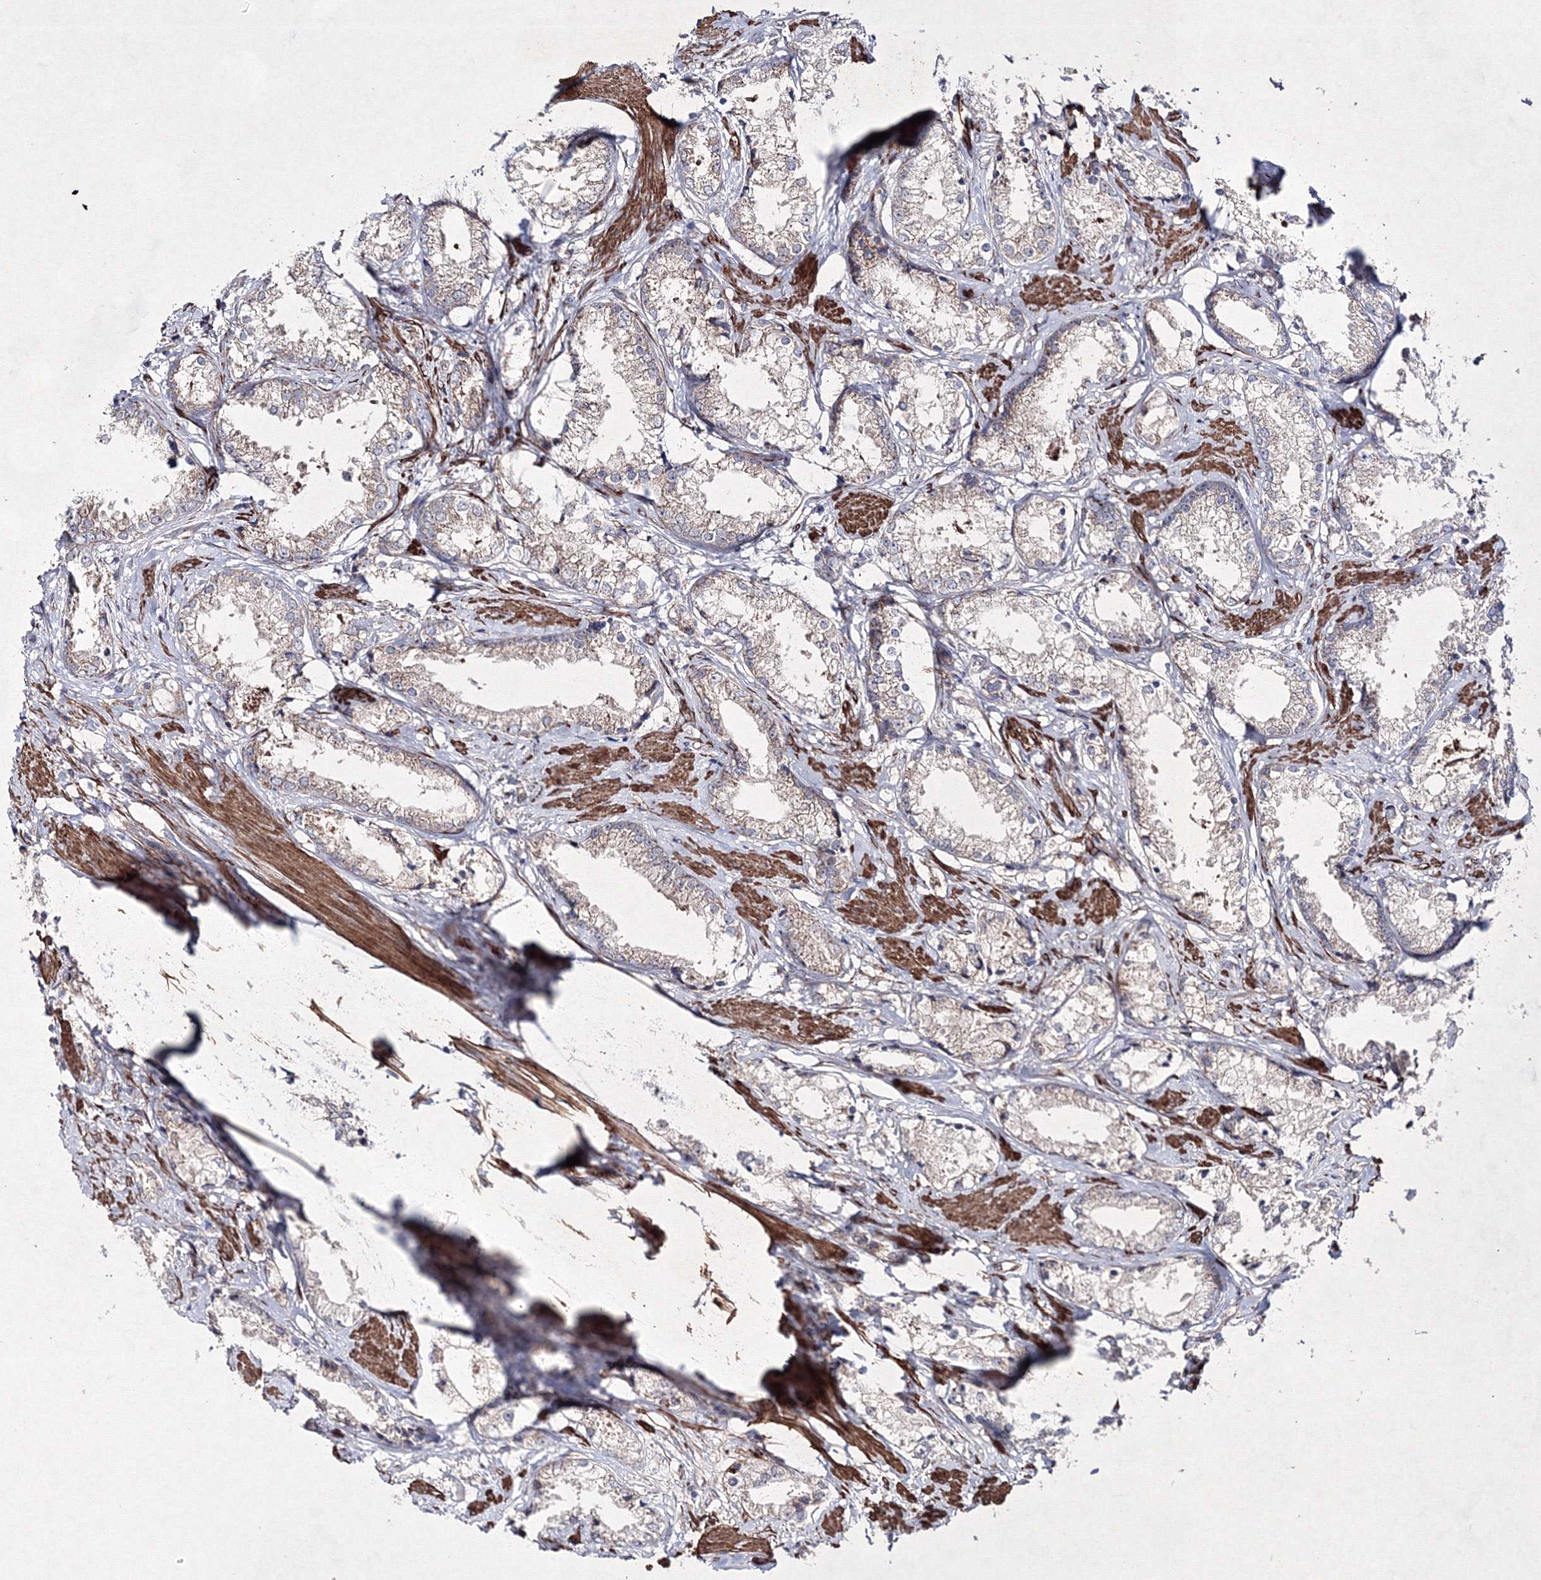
{"staining": {"intensity": "moderate", "quantity": "25%-75%", "location": "cytoplasmic/membranous"}, "tissue": "prostate cancer", "cell_type": "Tumor cells", "image_type": "cancer", "snomed": [{"axis": "morphology", "description": "Adenocarcinoma, High grade"}, {"axis": "topography", "description": "Prostate"}], "caption": "Prostate cancer (high-grade adenocarcinoma) stained with a protein marker exhibits moderate staining in tumor cells.", "gene": "GFM1", "patient": {"sex": "male", "age": 66}}